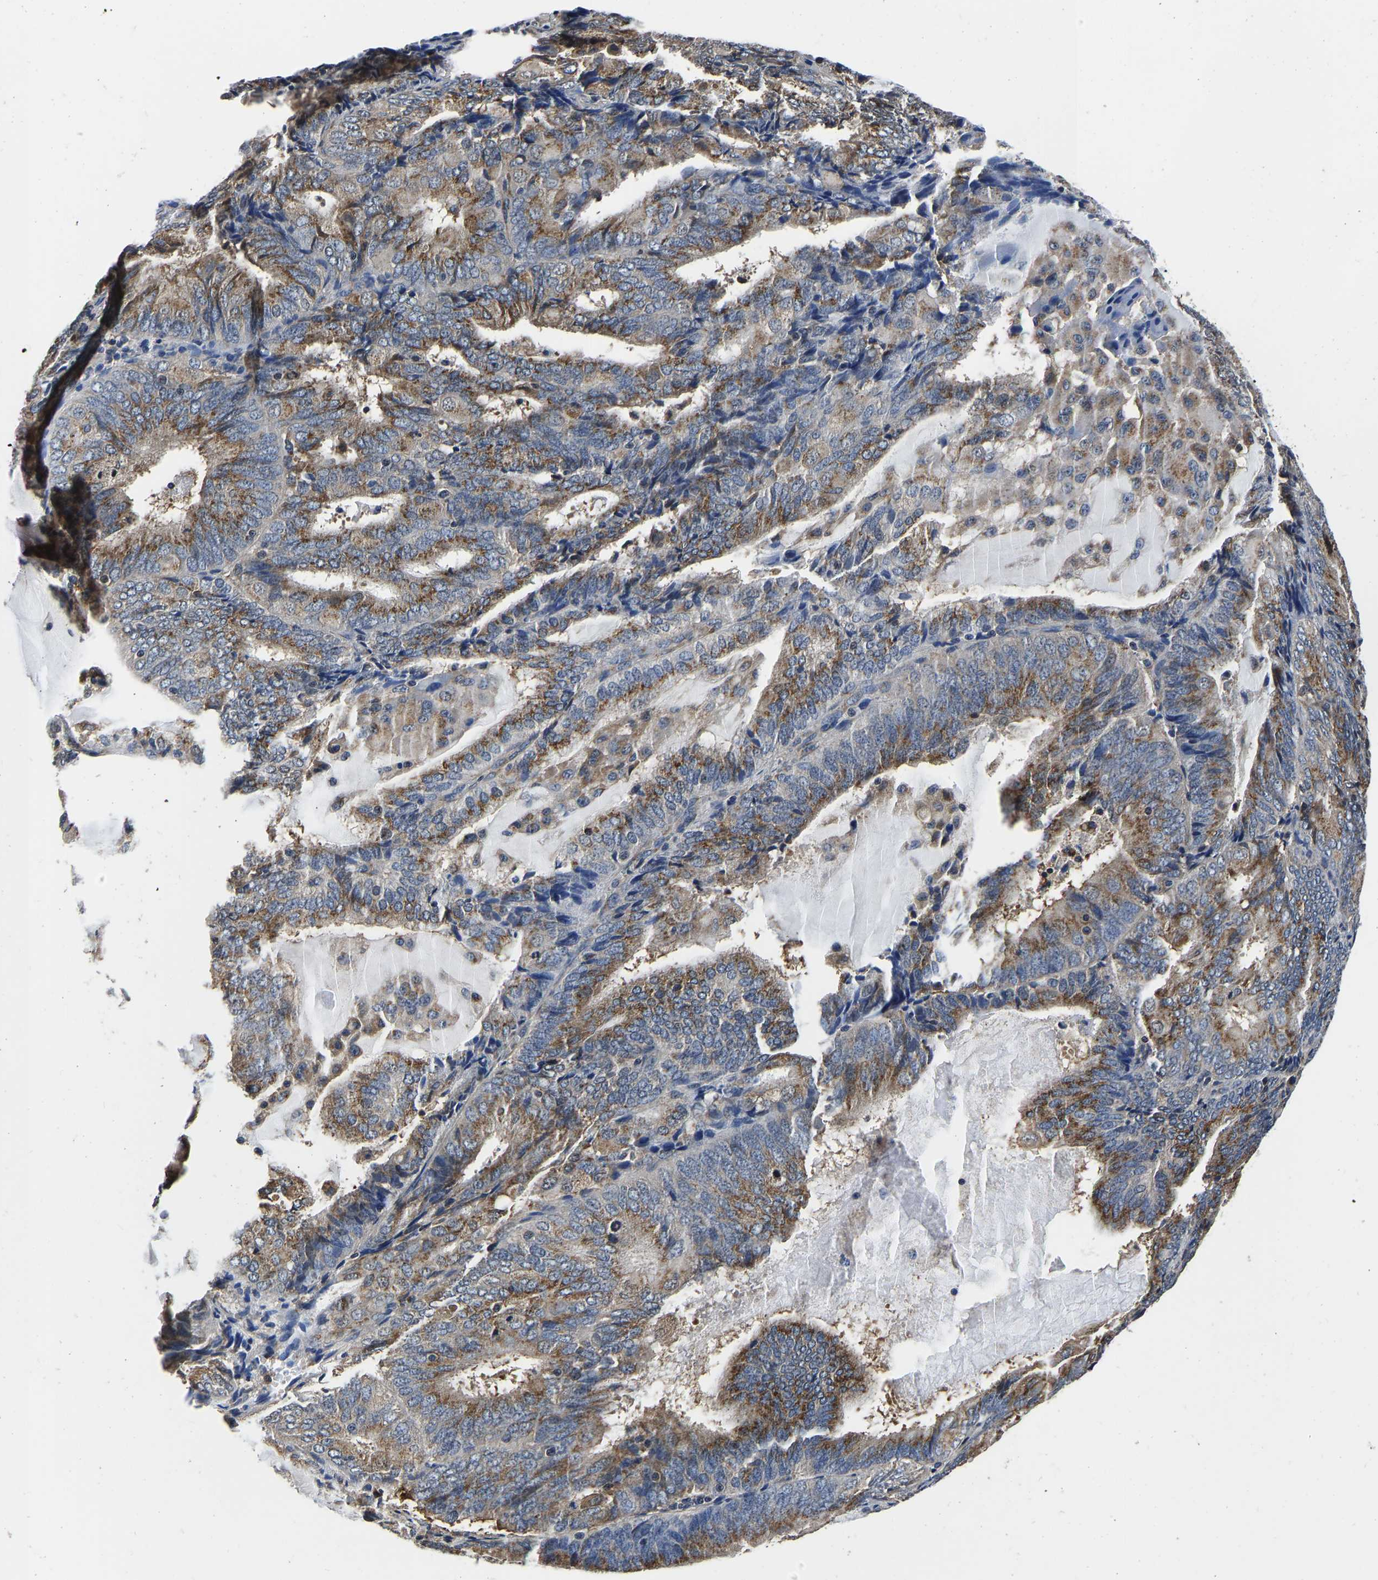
{"staining": {"intensity": "strong", "quantity": ">75%", "location": "cytoplasmic/membranous"}, "tissue": "endometrial cancer", "cell_type": "Tumor cells", "image_type": "cancer", "snomed": [{"axis": "morphology", "description": "Adenocarcinoma, NOS"}, {"axis": "topography", "description": "Endometrium"}], "caption": "Strong cytoplasmic/membranous staining is appreciated in approximately >75% of tumor cells in endometrial adenocarcinoma. The staining was performed using DAB (3,3'-diaminobenzidine), with brown indicating positive protein expression. Nuclei are stained blue with hematoxylin.", "gene": "RABAC1", "patient": {"sex": "female", "age": 81}}